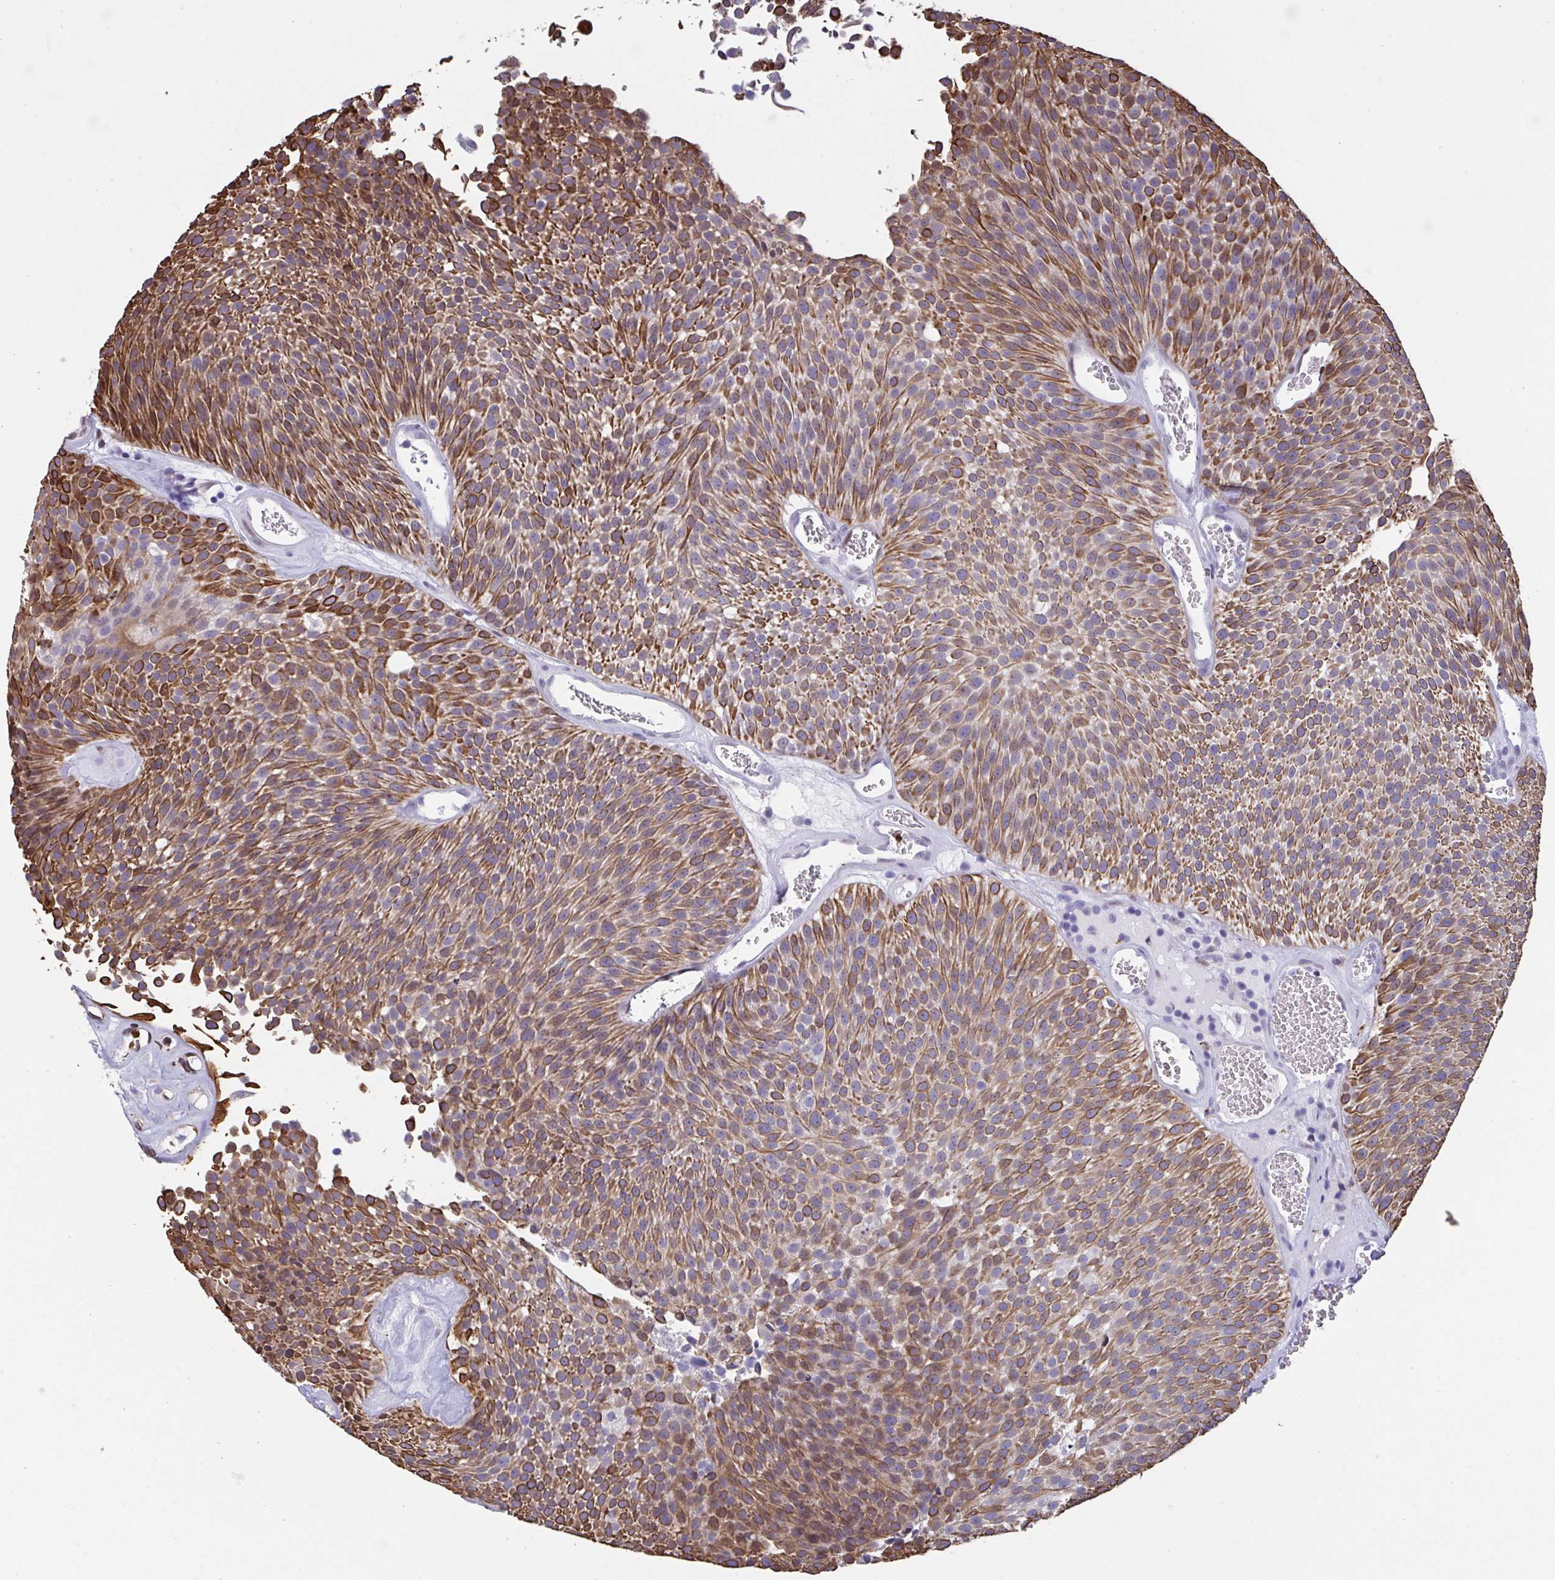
{"staining": {"intensity": "strong", "quantity": ">75%", "location": "cytoplasmic/membranous"}, "tissue": "urothelial cancer", "cell_type": "Tumor cells", "image_type": "cancer", "snomed": [{"axis": "morphology", "description": "Urothelial carcinoma, Low grade"}, {"axis": "topography", "description": "Urinary bladder"}], "caption": "Immunohistochemistry (IHC) of urothelial cancer exhibits high levels of strong cytoplasmic/membranous staining in approximately >75% of tumor cells.", "gene": "PELI2", "patient": {"sex": "female", "age": 79}}